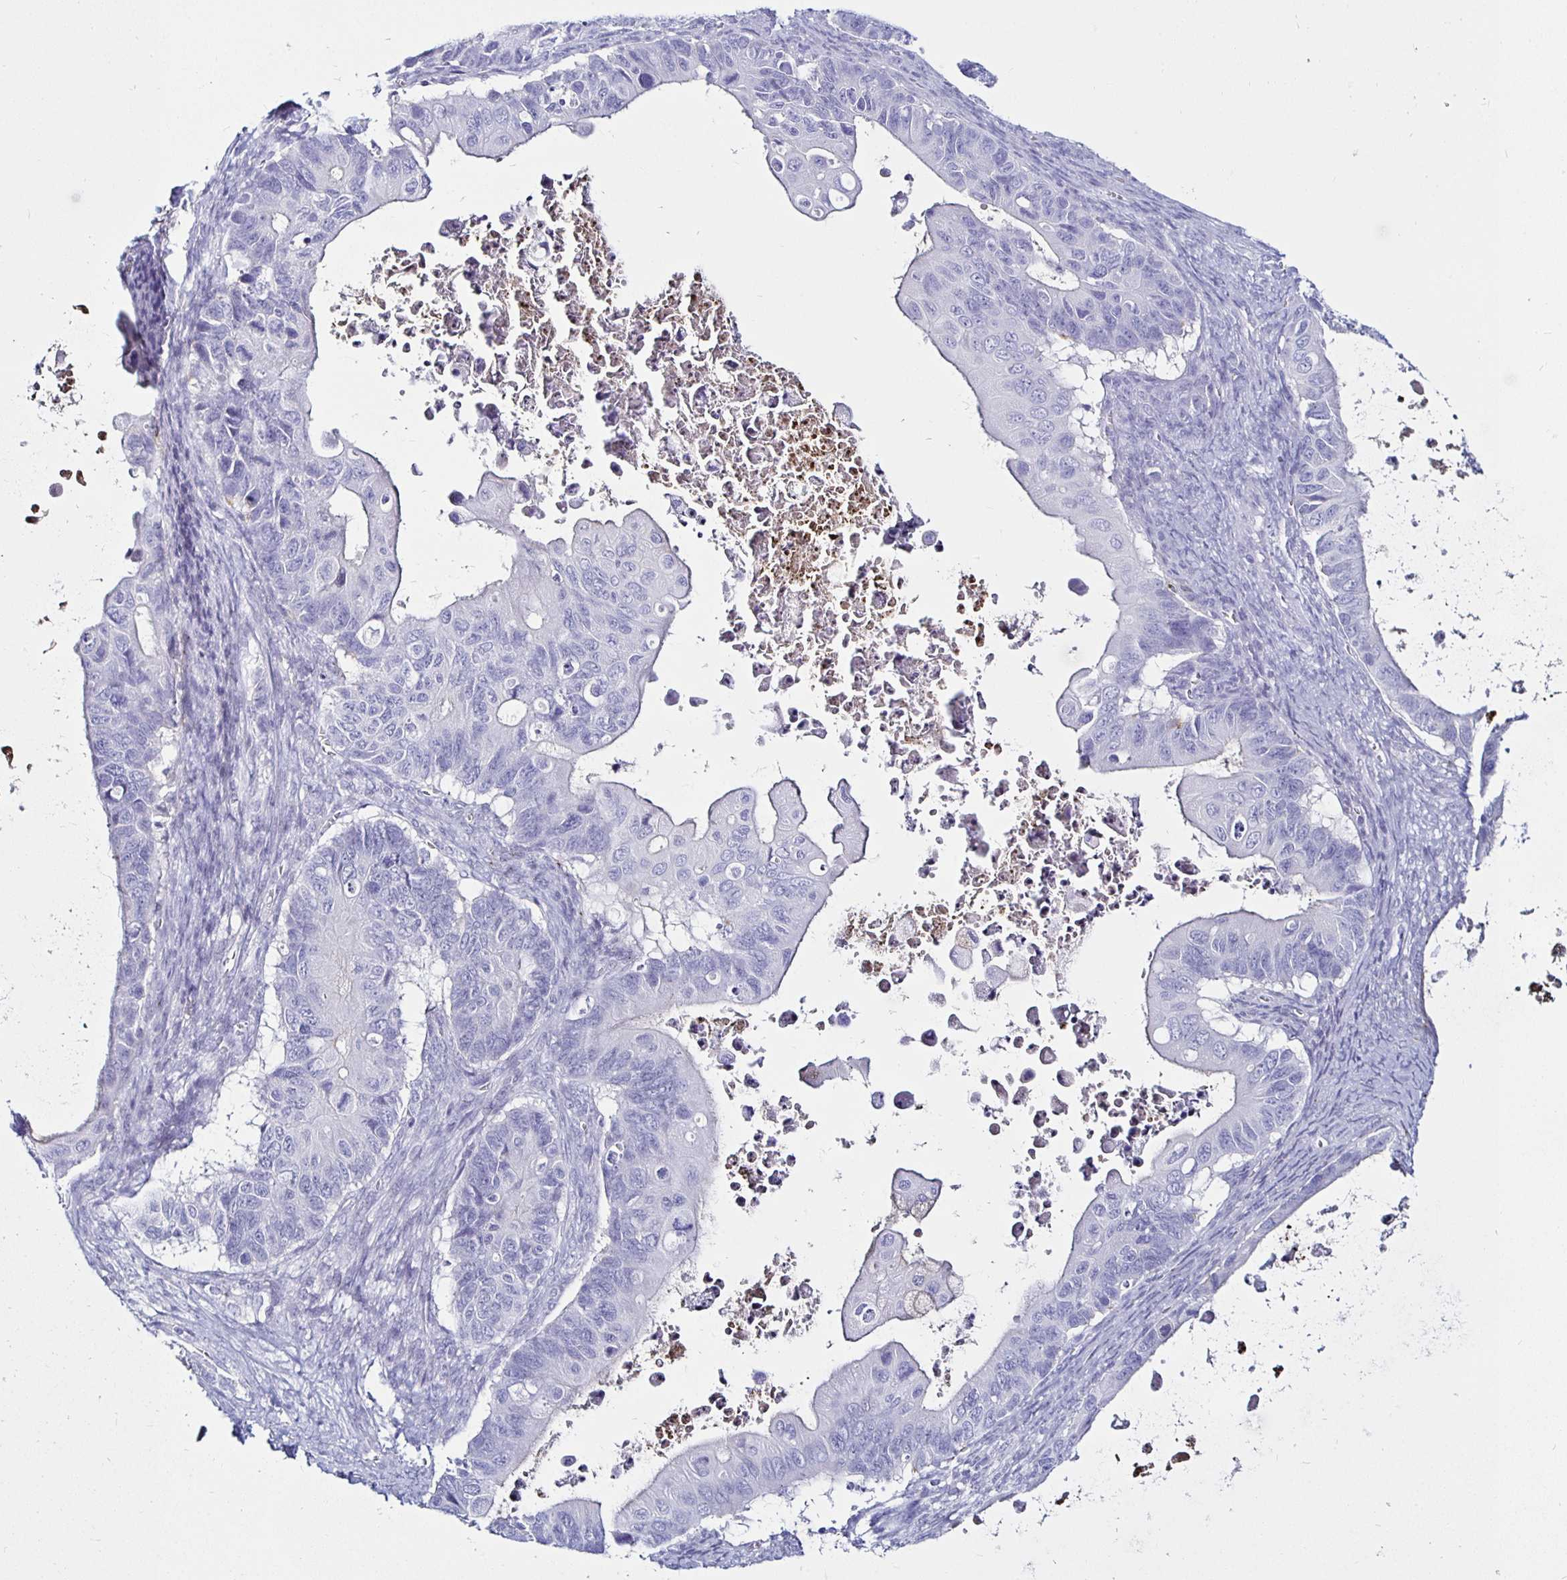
{"staining": {"intensity": "negative", "quantity": "none", "location": "none"}, "tissue": "ovarian cancer", "cell_type": "Tumor cells", "image_type": "cancer", "snomed": [{"axis": "morphology", "description": "Cystadenocarcinoma, mucinous, NOS"}, {"axis": "topography", "description": "Ovary"}], "caption": "The image demonstrates no significant expression in tumor cells of ovarian cancer (mucinous cystadenocarcinoma).", "gene": "TIMP1", "patient": {"sex": "female", "age": 64}}